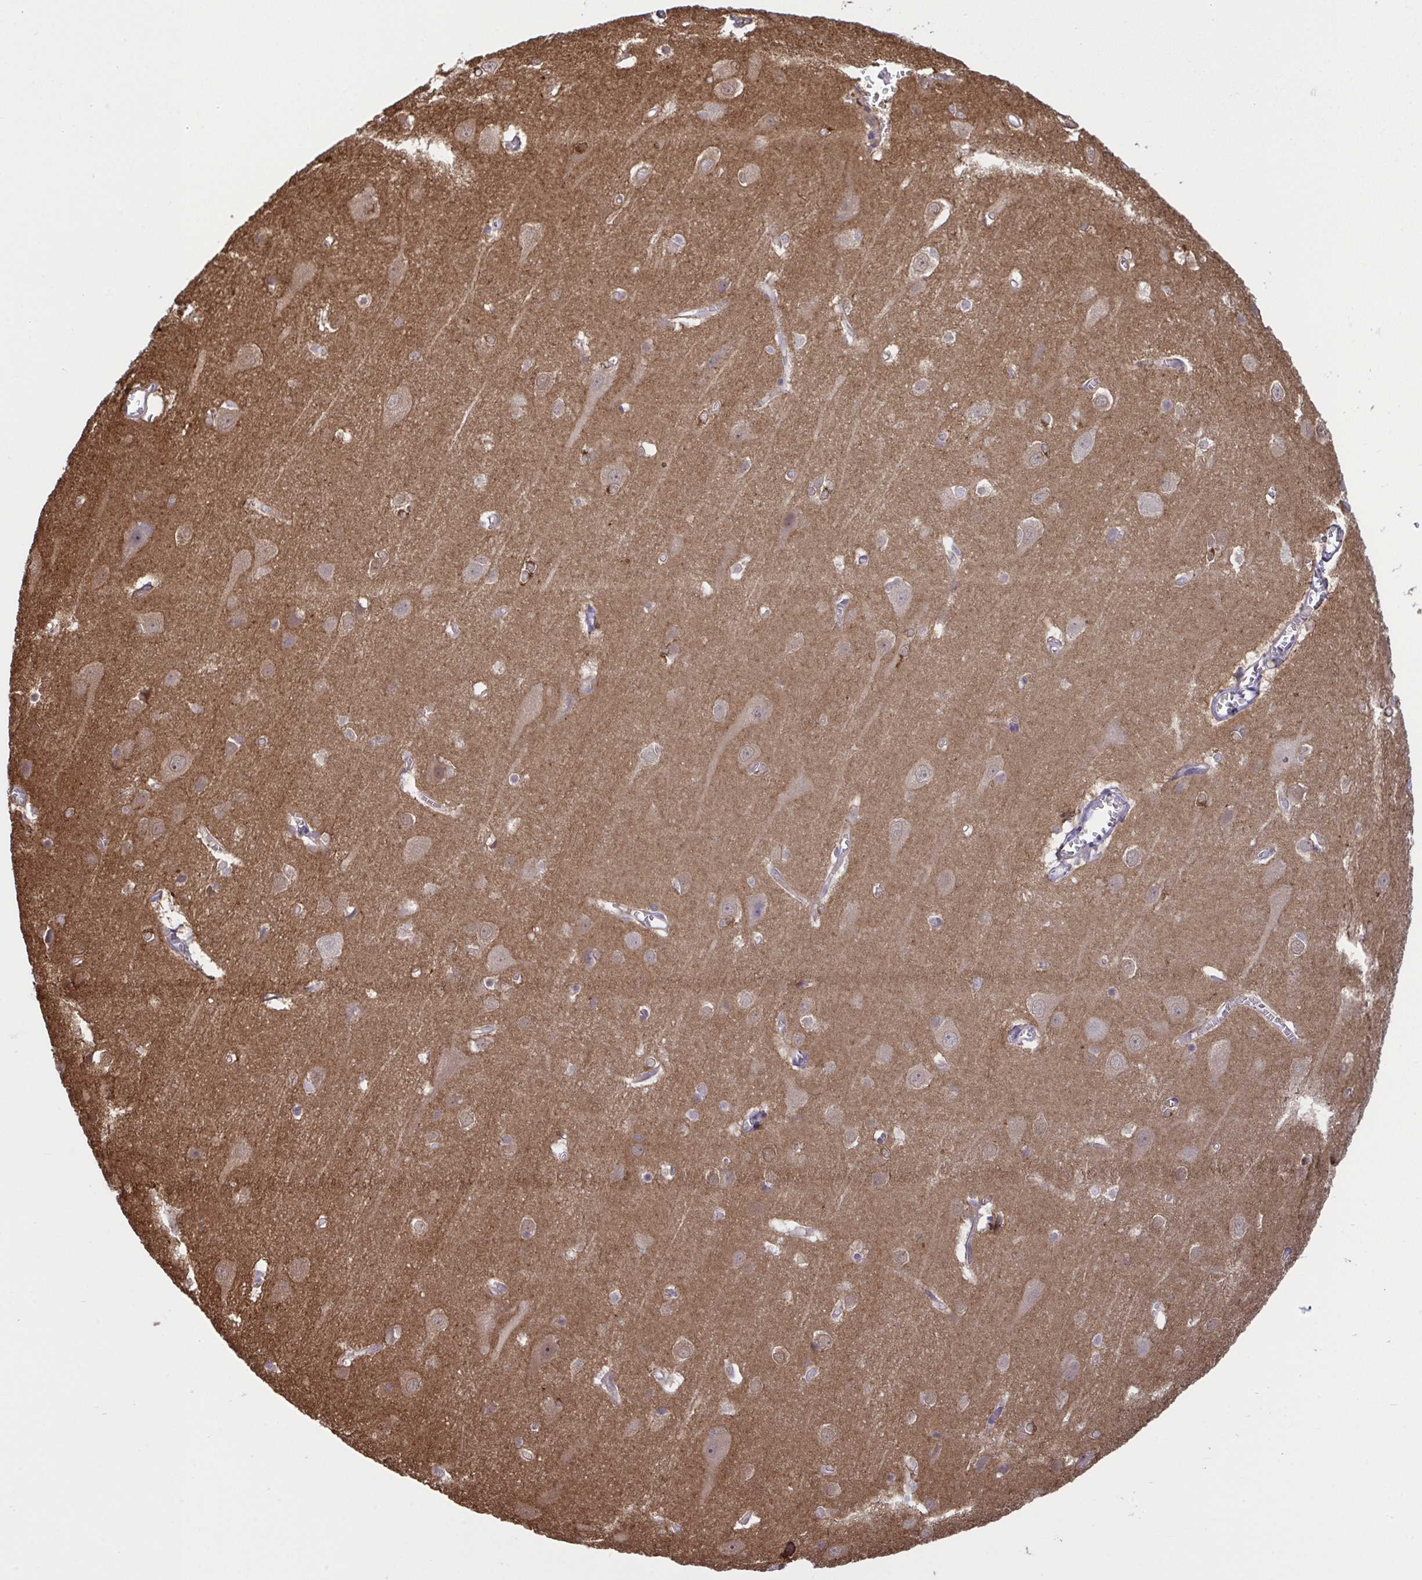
{"staining": {"intensity": "moderate", "quantity": "25%-75%", "location": "cytoplasmic/membranous"}, "tissue": "cerebral cortex", "cell_type": "Endothelial cells", "image_type": "normal", "snomed": [{"axis": "morphology", "description": "Normal tissue, NOS"}, {"axis": "topography", "description": "Cerebral cortex"}], "caption": "Immunohistochemistry staining of normal cerebral cortex, which demonstrates medium levels of moderate cytoplasmic/membranous expression in approximately 25%-75% of endothelial cells indicating moderate cytoplasmic/membranous protein expression. The staining was performed using DAB (brown) for protein detection and nuclei were counterstained in hematoxylin (blue).", "gene": "PRRT4", "patient": {"sex": "male", "age": 37}}